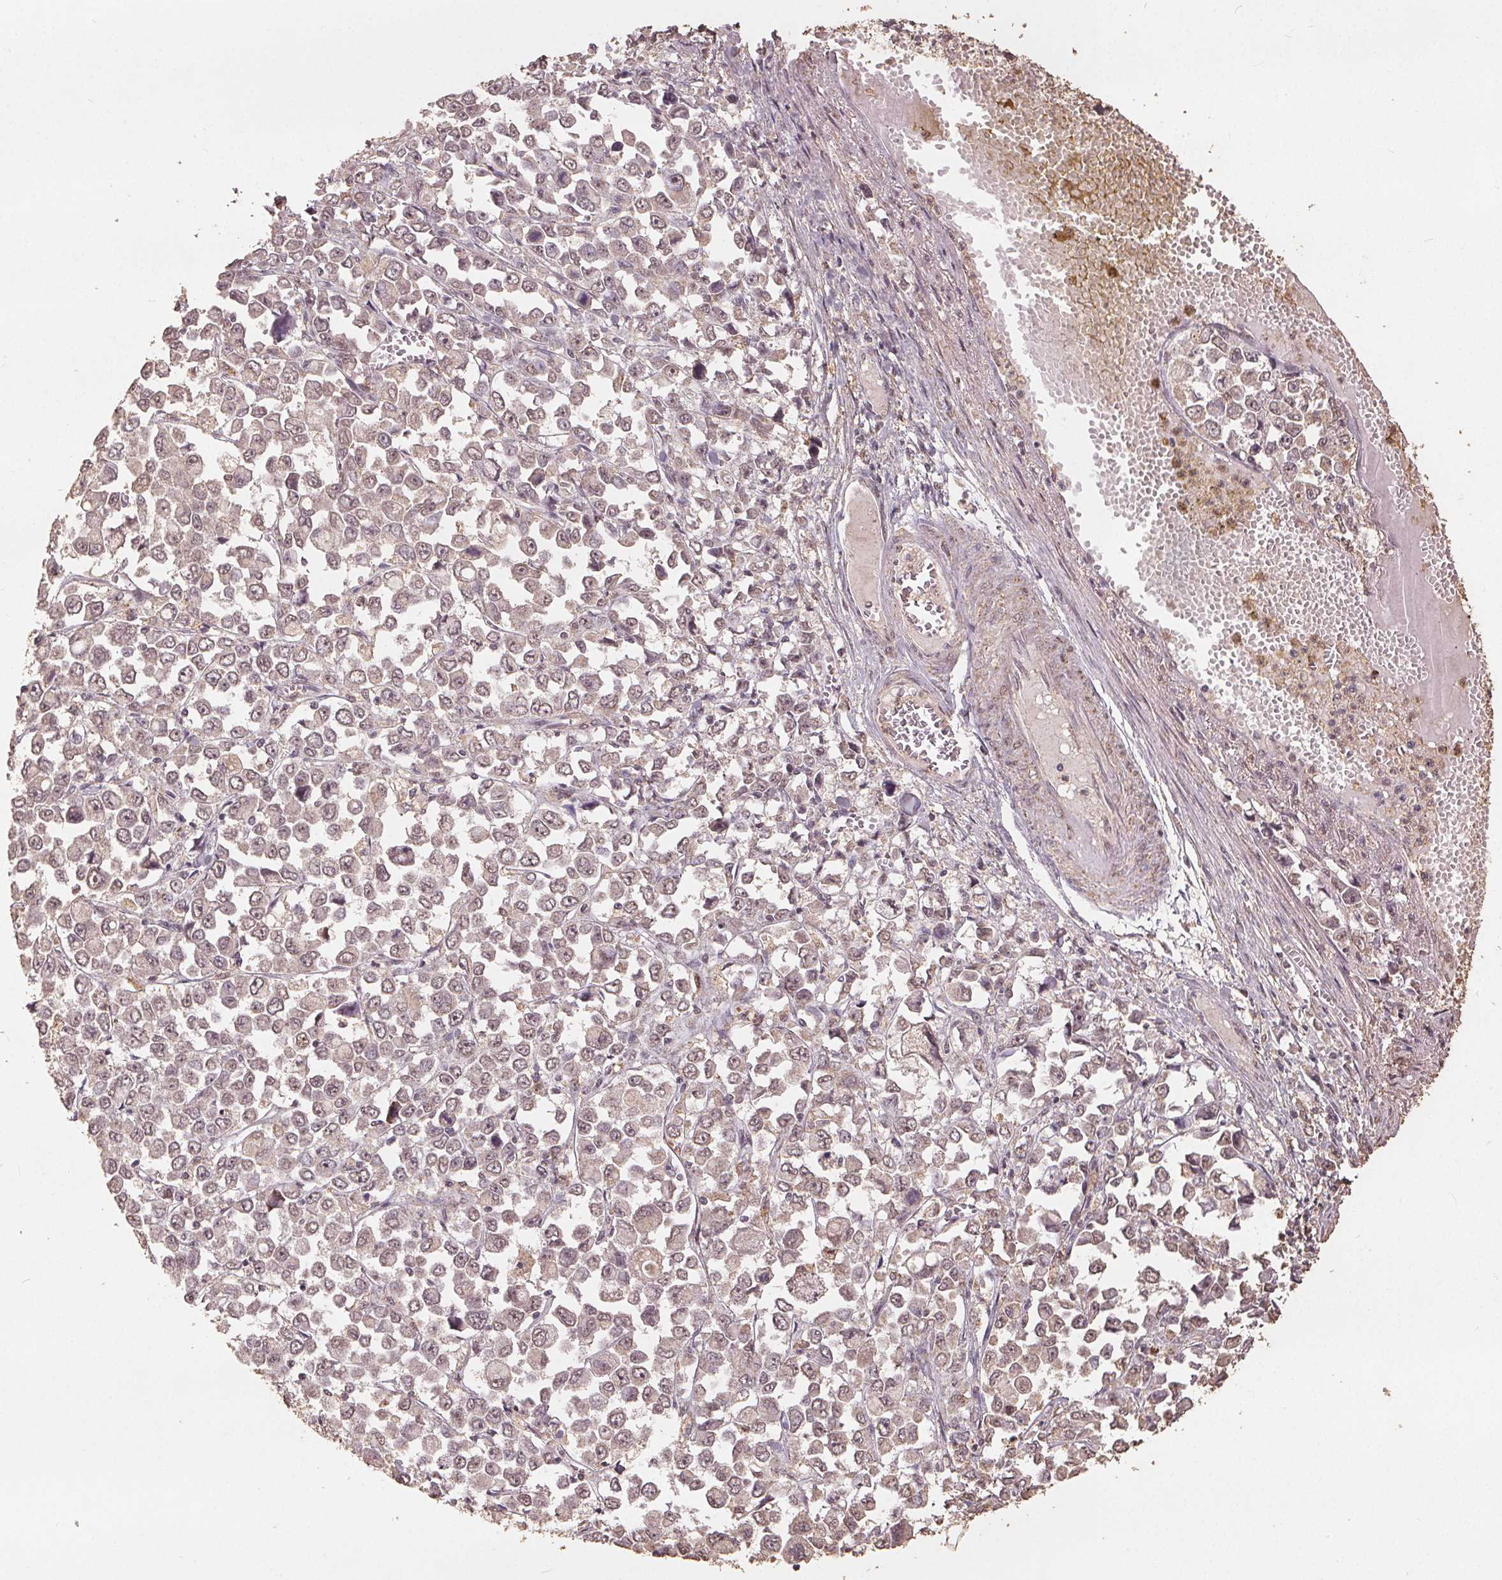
{"staining": {"intensity": "weak", "quantity": "<25%", "location": "nuclear"}, "tissue": "stomach cancer", "cell_type": "Tumor cells", "image_type": "cancer", "snomed": [{"axis": "morphology", "description": "Adenocarcinoma, NOS"}, {"axis": "topography", "description": "Stomach, upper"}], "caption": "Protein analysis of stomach cancer (adenocarcinoma) shows no significant expression in tumor cells.", "gene": "DSG3", "patient": {"sex": "male", "age": 70}}